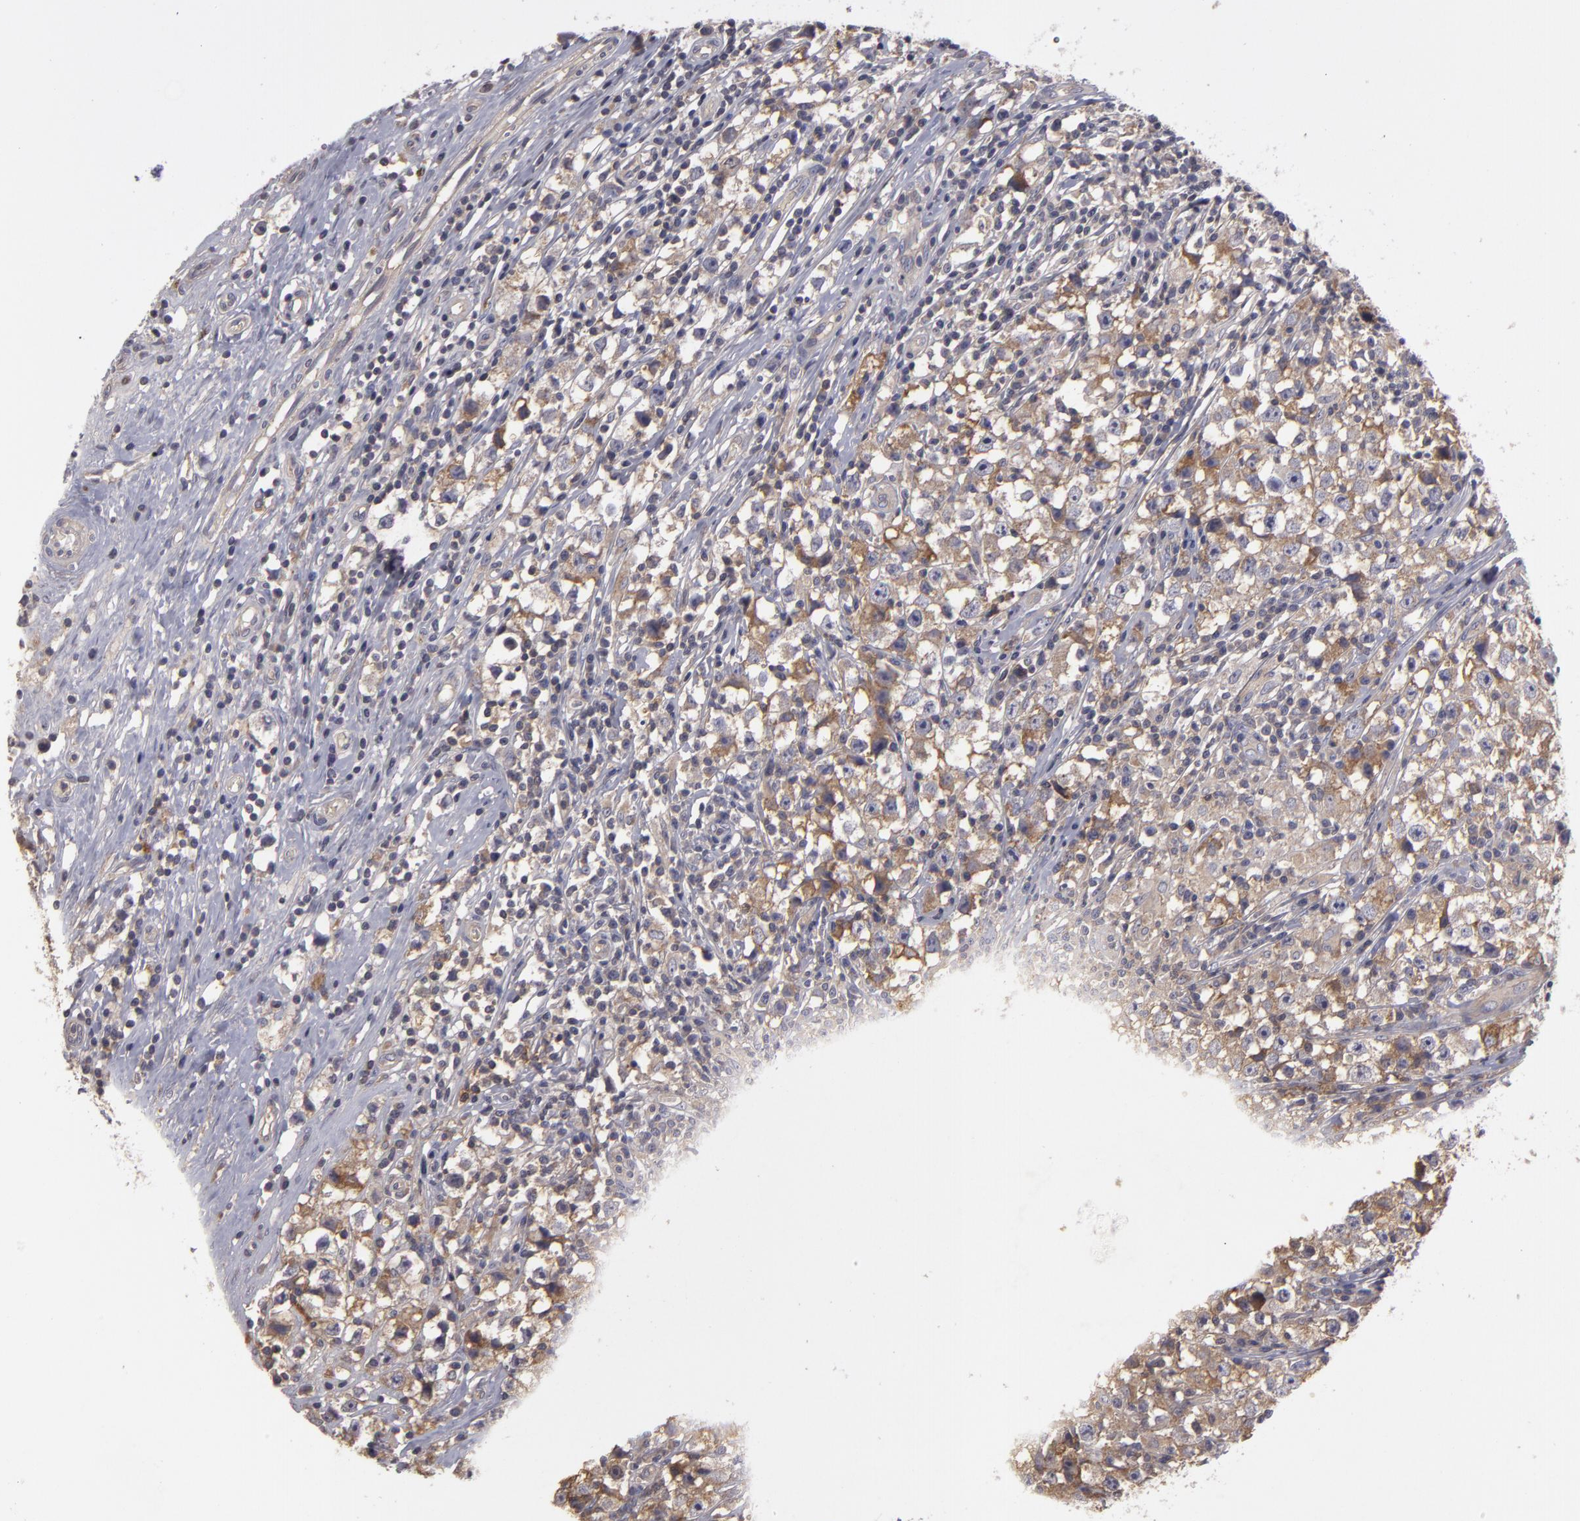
{"staining": {"intensity": "weak", "quantity": ">75%", "location": "cytoplasmic/membranous"}, "tissue": "testis cancer", "cell_type": "Tumor cells", "image_type": "cancer", "snomed": [{"axis": "morphology", "description": "Seminoma, NOS"}, {"axis": "topography", "description": "Testis"}], "caption": "The image reveals immunohistochemical staining of seminoma (testis). There is weak cytoplasmic/membranous expression is identified in about >75% of tumor cells.", "gene": "HRAS", "patient": {"sex": "male", "age": 35}}